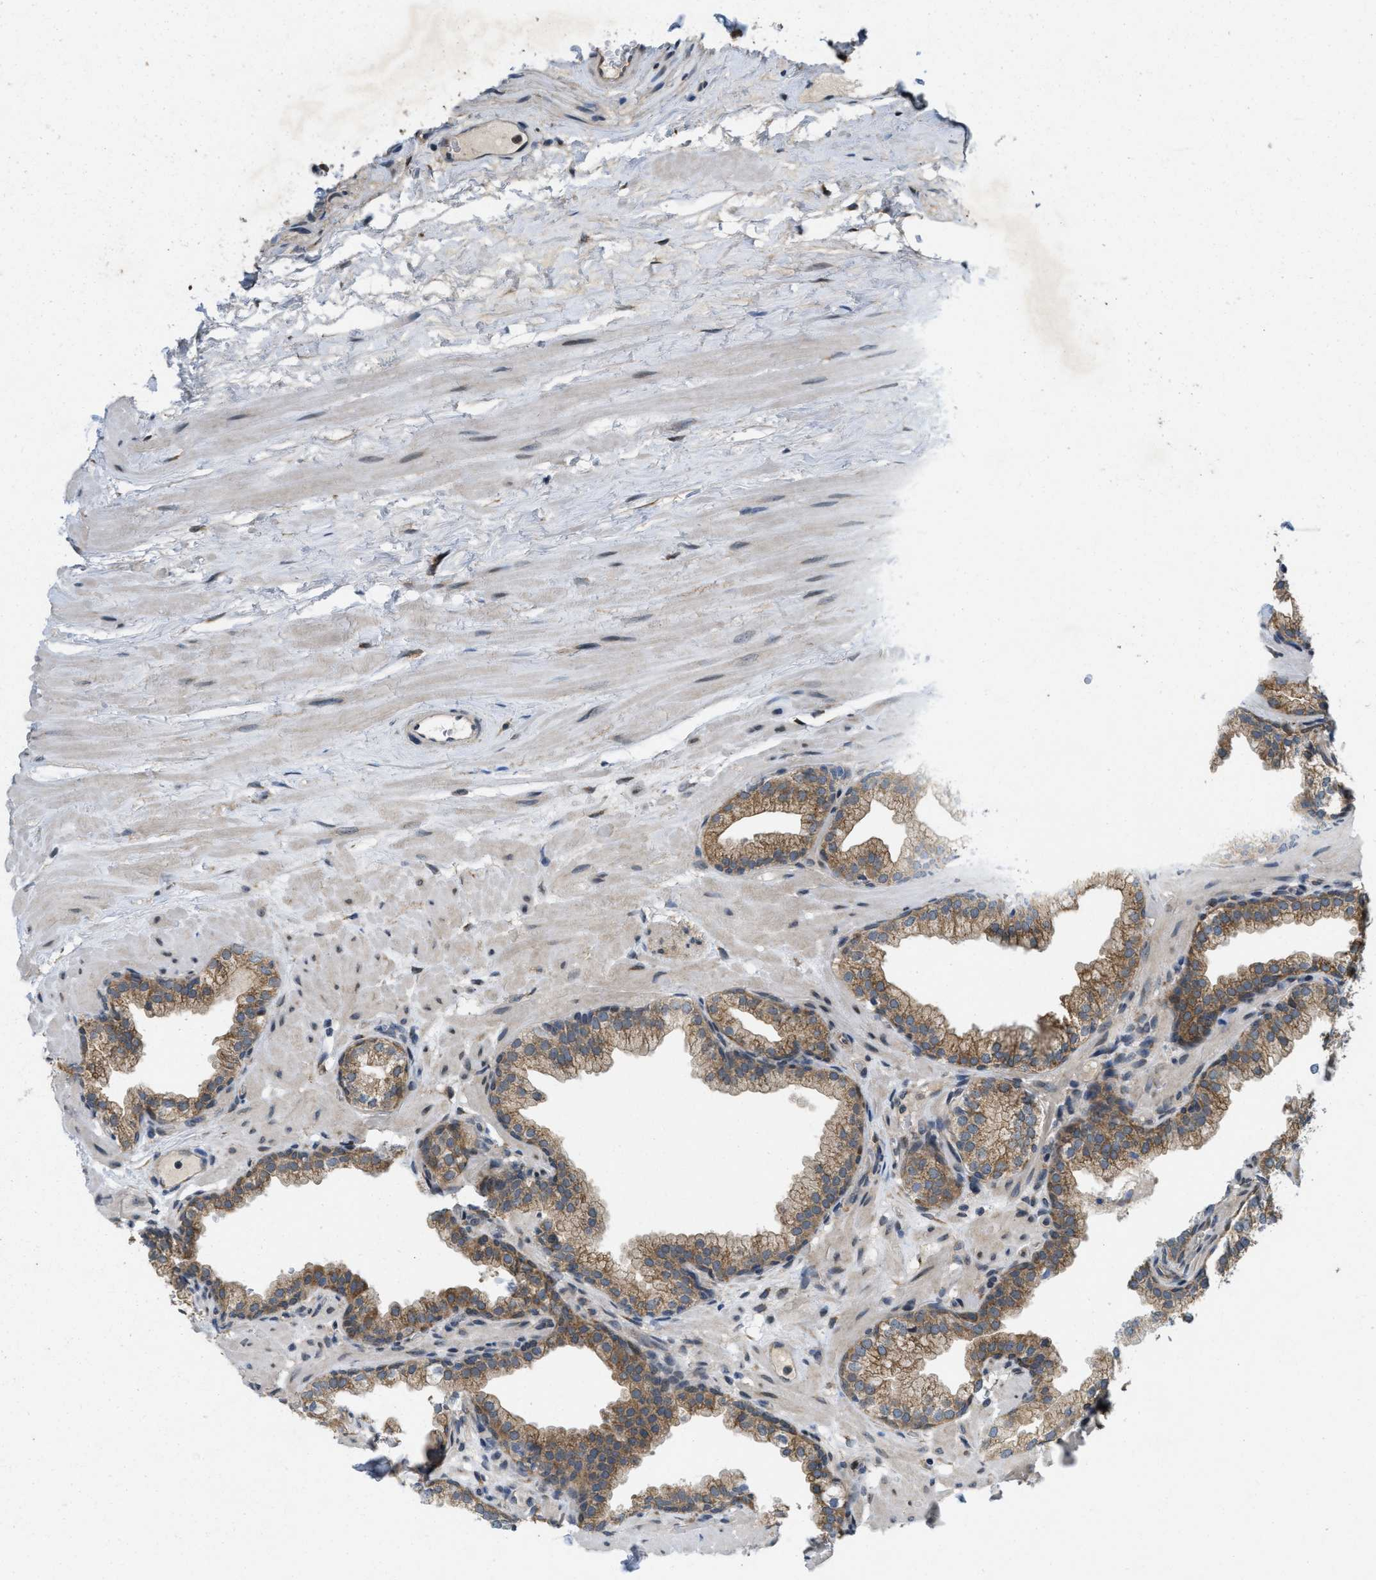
{"staining": {"intensity": "moderate", "quantity": ">75%", "location": "cytoplasmic/membranous"}, "tissue": "prostate", "cell_type": "Glandular cells", "image_type": "normal", "snomed": [{"axis": "morphology", "description": "Normal tissue, NOS"}, {"axis": "morphology", "description": "Urothelial carcinoma, Low grade"}, {"axis": "topography", "description": "Urinary bladder"}, {"axis": "topography", "description": "Prostate"}], "caption": "Moderate cytoplasmic/membranous protein staining is seen in about >75% of glandular cells in prostate. (DAB (3,3'-diaminobenzidine) = brown stain, brightfield microscopy at high magnification).", "gene": "IFNLR1", "patient": {"sex": "male", "age": 60}}